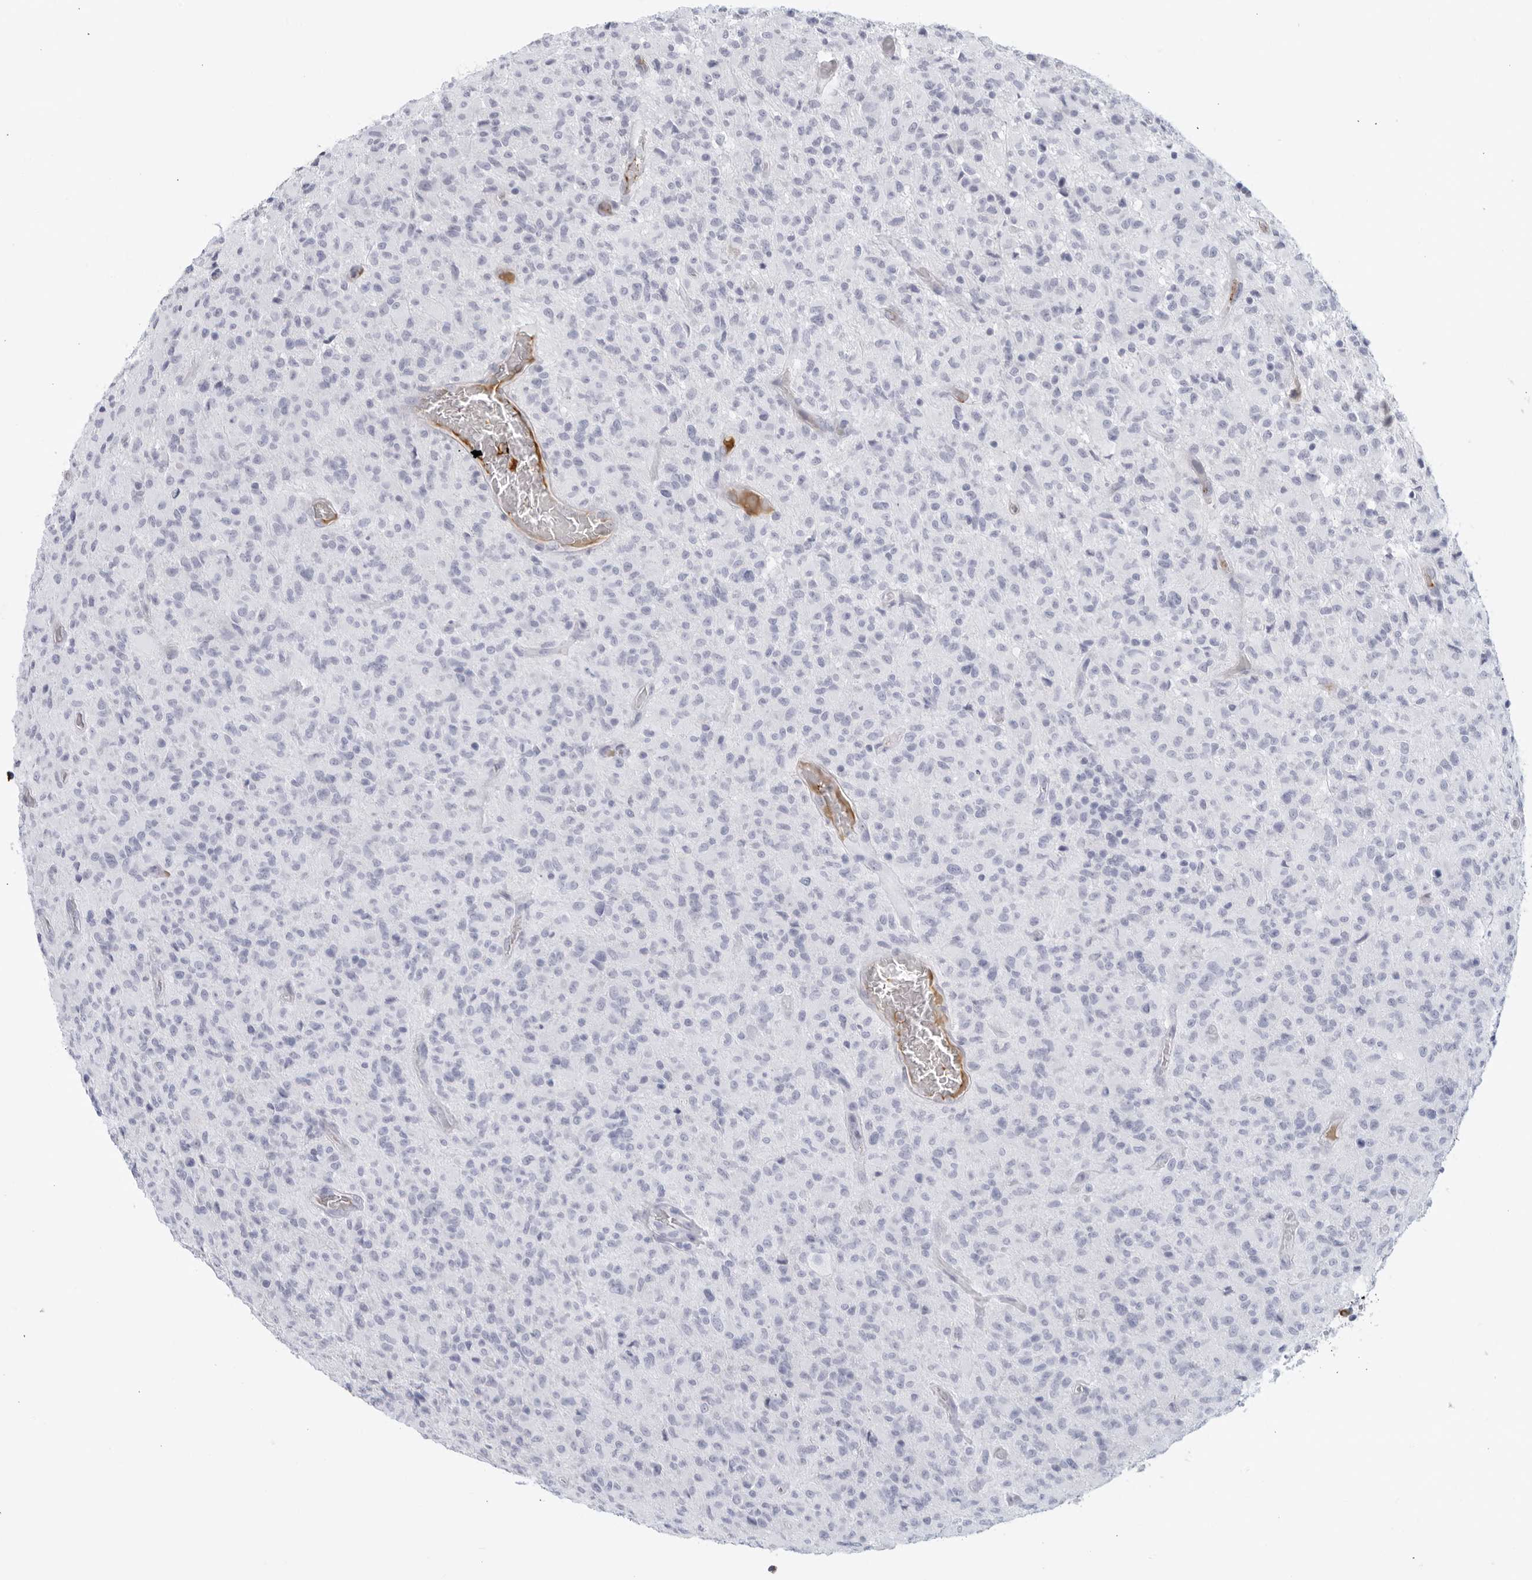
{"staining": {"intensity": "negative", "quantity": "none", "location": "none"}, "tissue": "glioma", "cell_type": "Tumor cells", "image_type": "cancer", "snomed": [{"axis": "morphology", "description": "Glioma, malignant, High grade"}, {"axis": "topography", "description": "Brain"}], "caption": "Immunohistochemistry image of glioma stained for a protein (brown), which demonstrates no expression in tumor cells.", "gene": "FGG", "patient": {"sex": "female", "age": 57}}